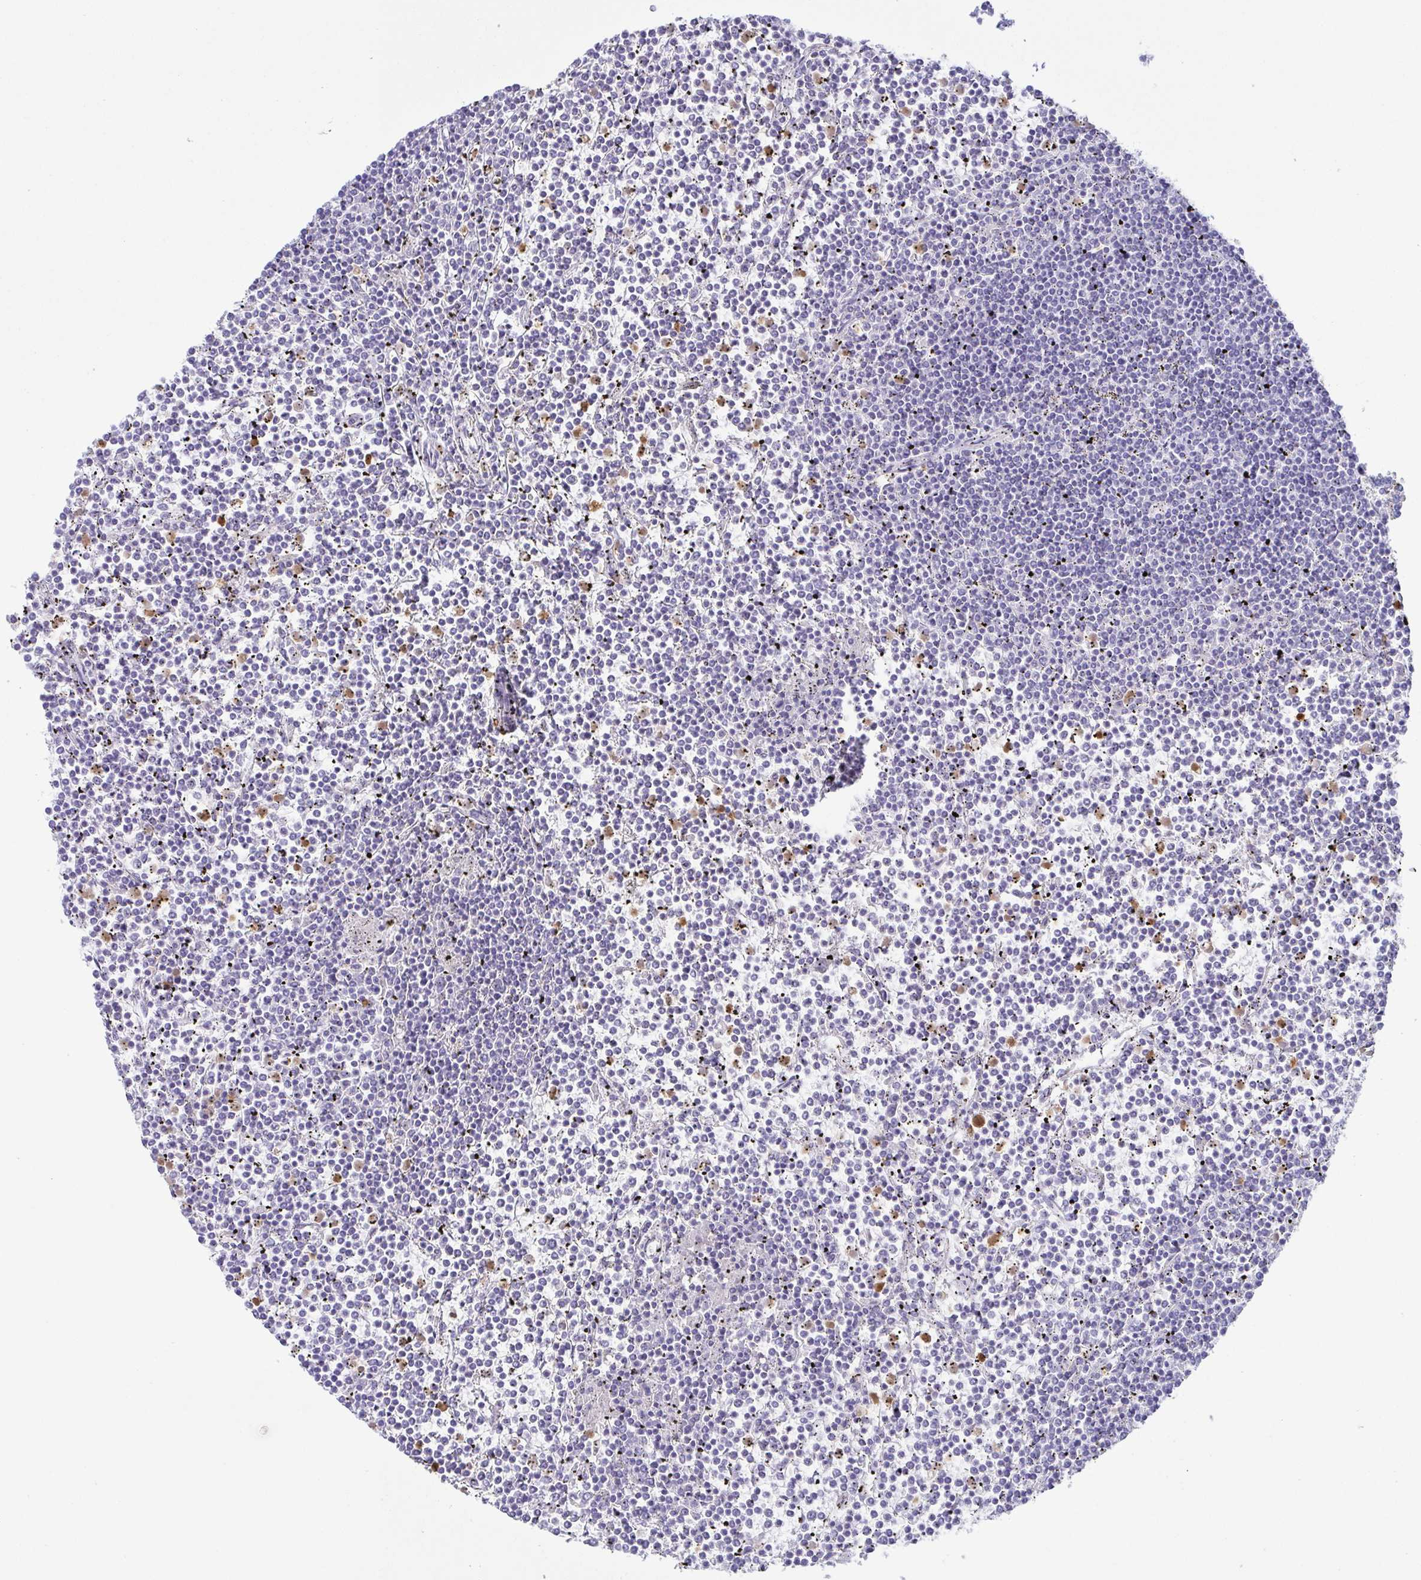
{"staining": {"intensity": "negative", "quantity": "none", "location": "none"}, "tissue": "lymphoma", "cell_type": "Tumor cells", "image_type": "cancer", "snomed": [{"axis": "morphology", "description": "Malignant lymphoma, non-Hodgkin's type, Low grade"}, {"axis": "topography", "description": "Spleen"}], "caption": "IHC of human low-grade malignant lymphoma, non-Hodgkin's type reveals no staining in tumor cells.", "gene": "AZU1", "patient": {"sex": "female", "age": 19}}